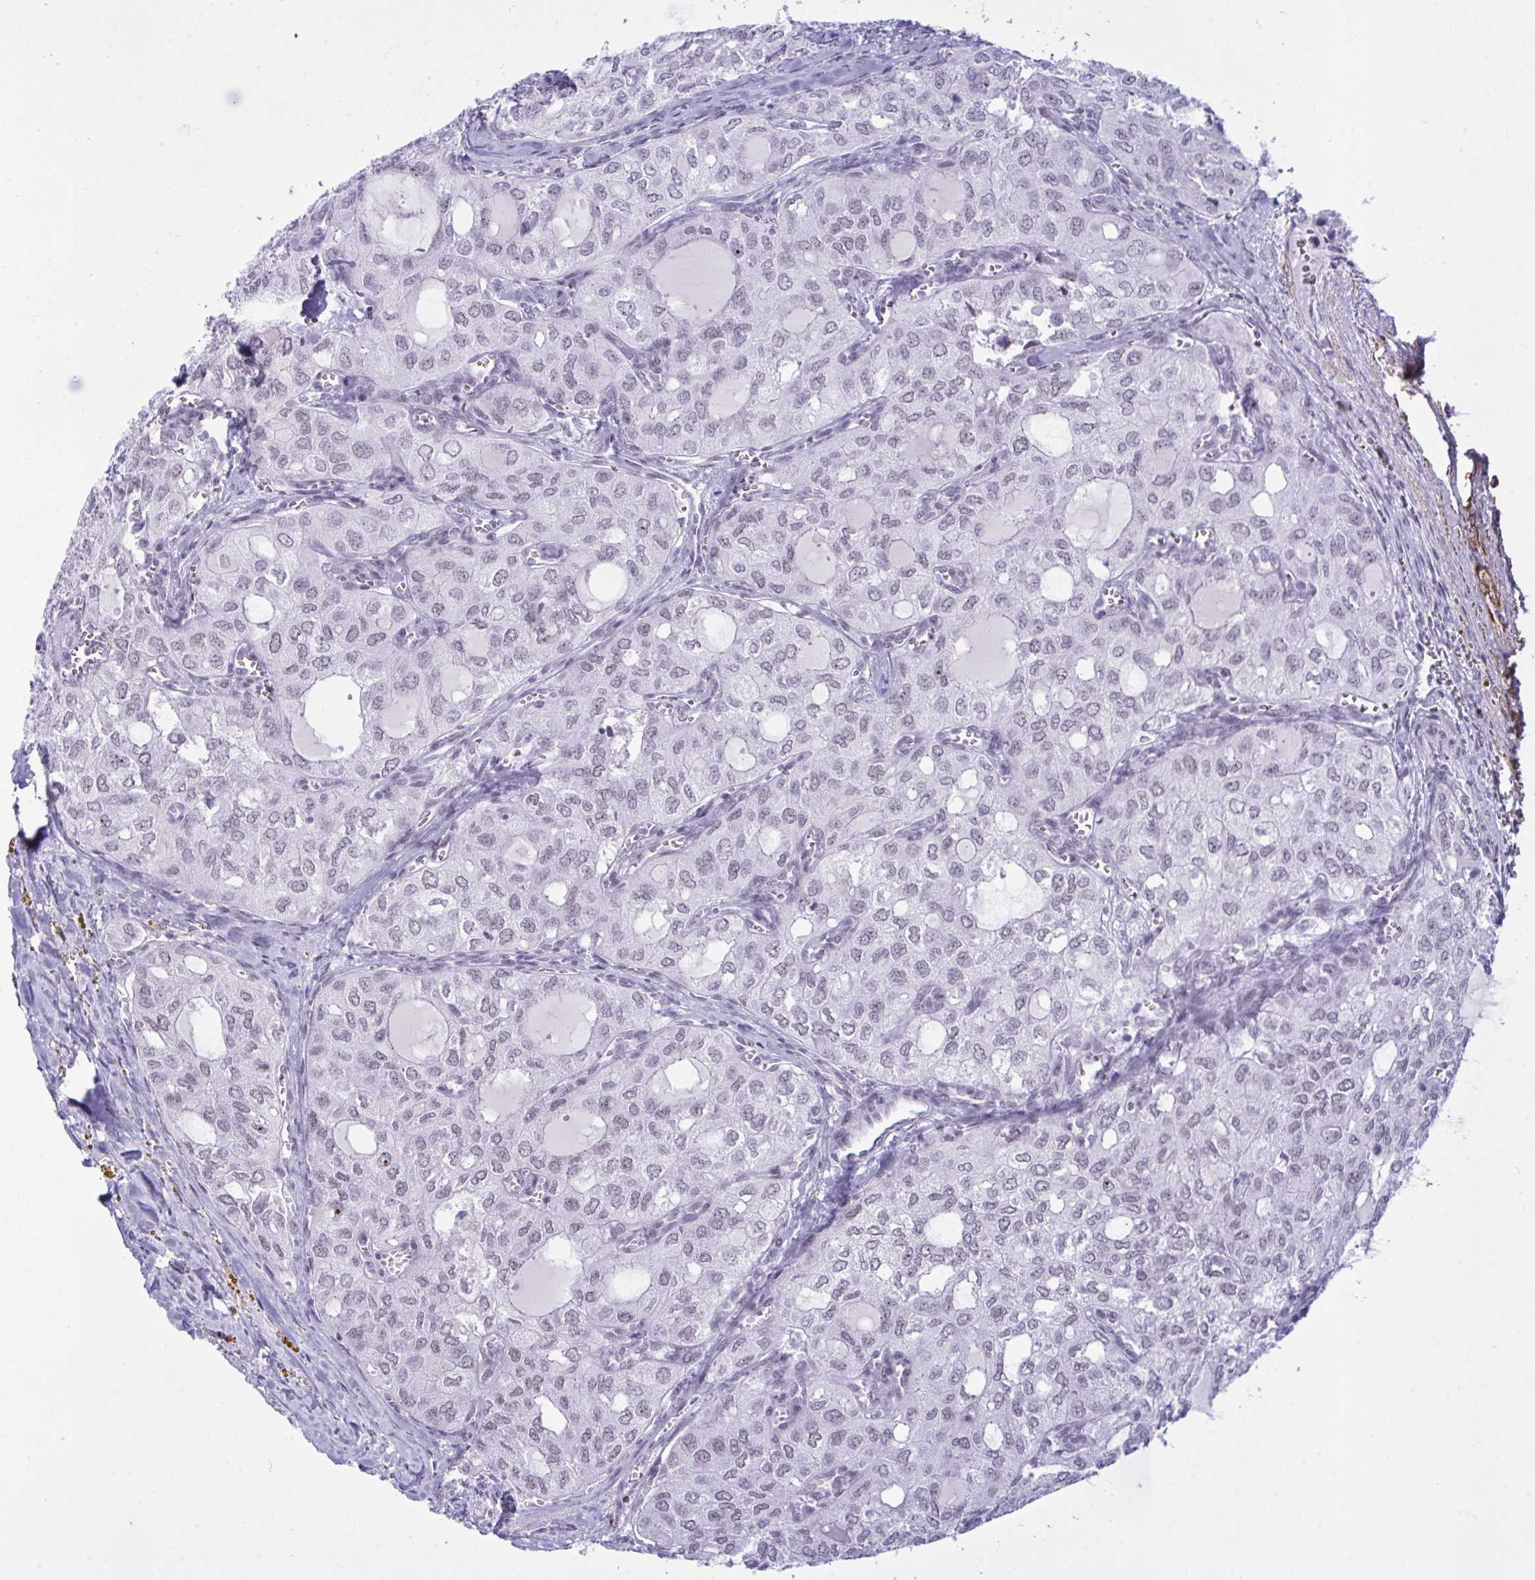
{"staining": {"intensity": "weak", "quantity": "<25%", "location": "nuclear"}, "tissue": "thyroid cancer", "cell_type": "Tumor cells", "image_type": "cancer", "snomed": [{"axis": "morphology", "description": "Follicular adenoma carcinoma, NOS"}, {"axis": "topography", "description": "Thyroid gland"}], "caption": "This image is of thyroid follicular adenoma carcinoma stained with IHC to label a protein in brown with the nuclei are counter-stained blue. There is no positivity in tumor cells.", "gene": "ELN", "patient": {"sex": "male", "age": 75}}